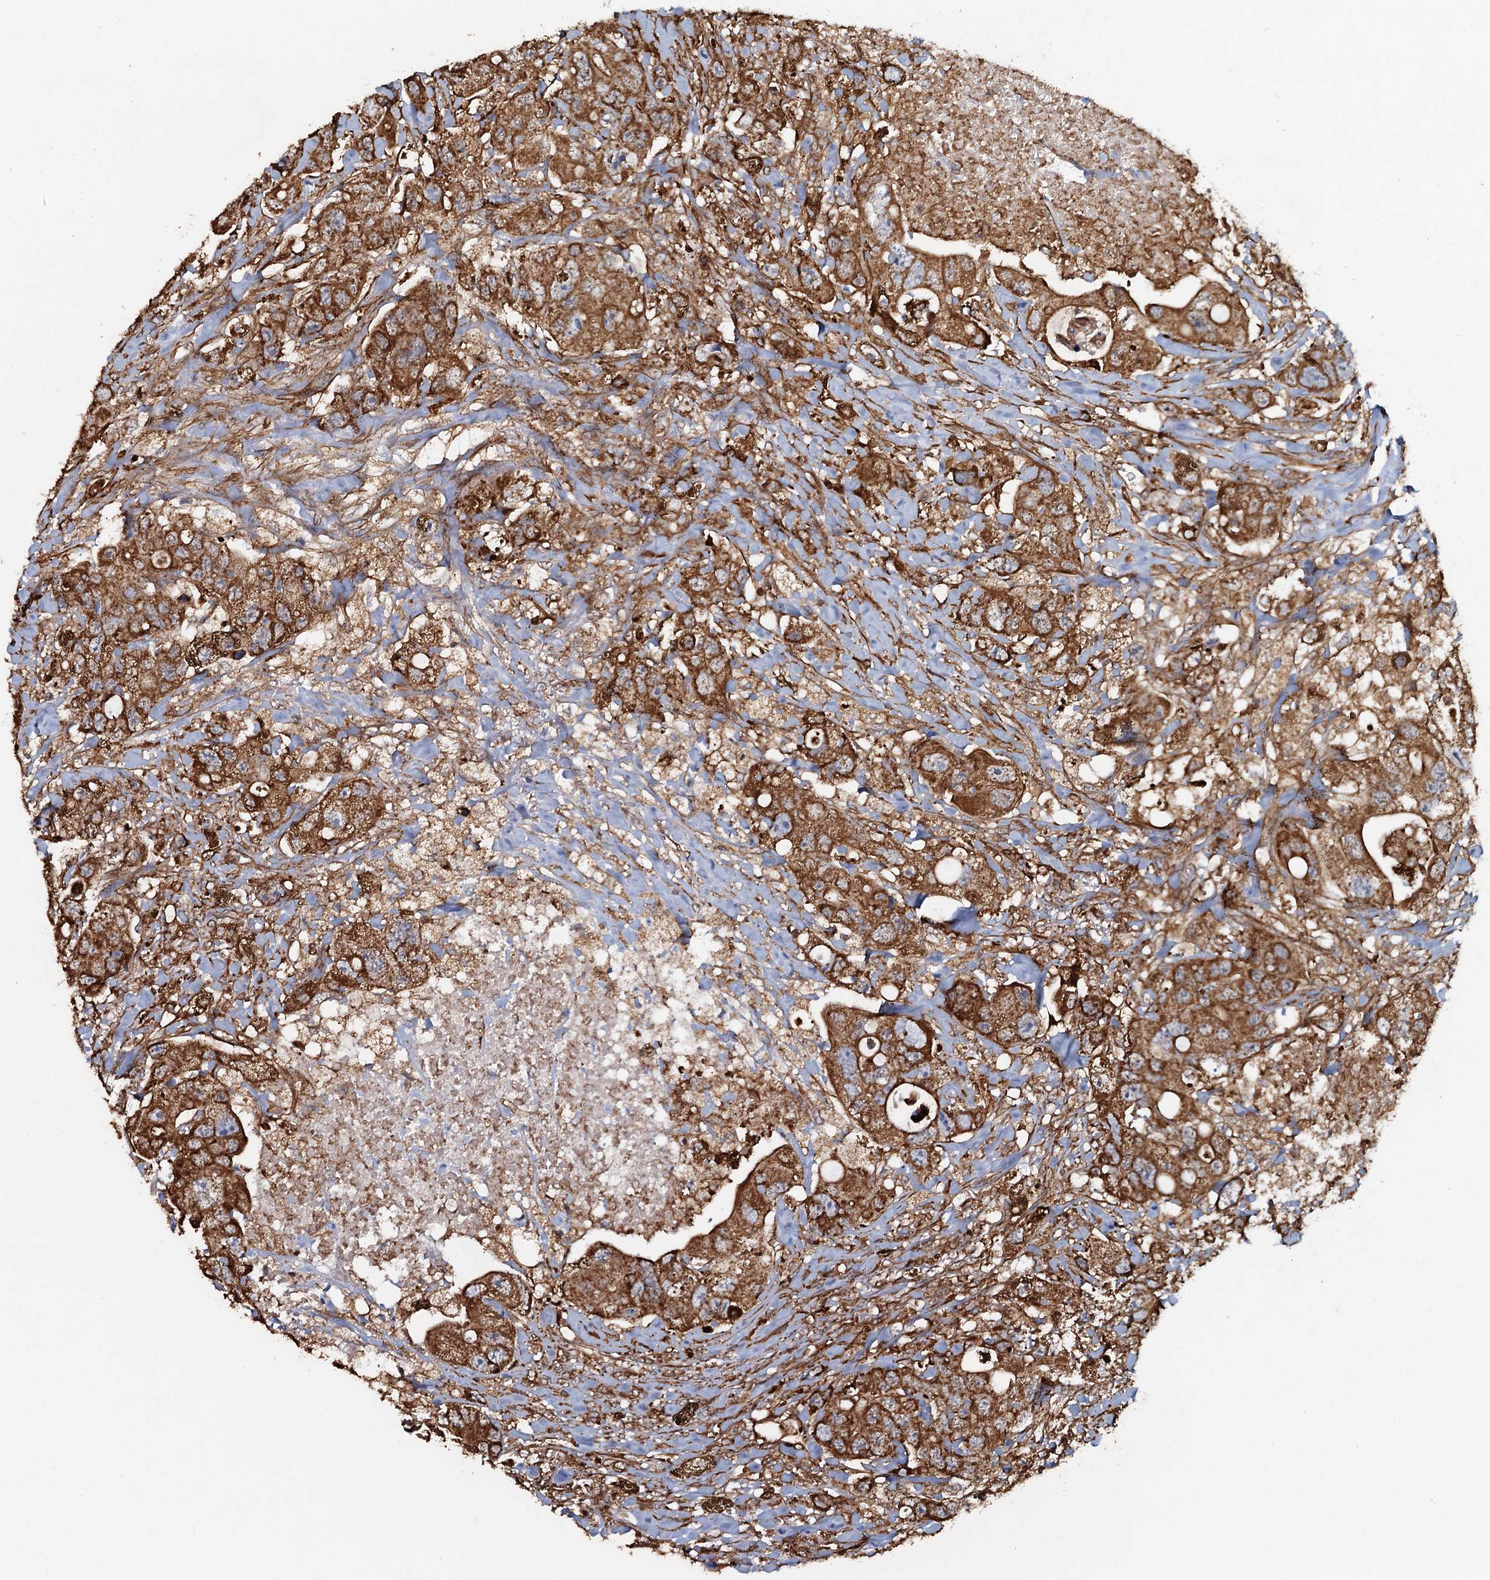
{"staining": {"intensity": "strong", "quantity": ">75%", "location": "cytoplasmic/membranous"}, "tissue": "colorectal cancer", "cell_type": "Tumor cells", "image_type": "cancer", "snomed": [{"axis": "morphology", "description": "Adenocarcinoma, NOS"}, {"axis": "topography", "description": "Colon"}], "caption": "IHC (DAB) staining of colorectal adenocarcinoma reveals strong cytoplasmic/membranous protein staining in approximately >75% of tumor cells. Nuclei are stained in blue.", "gene": "VWA8", "patient": {"sex": "female", "age": 46}}